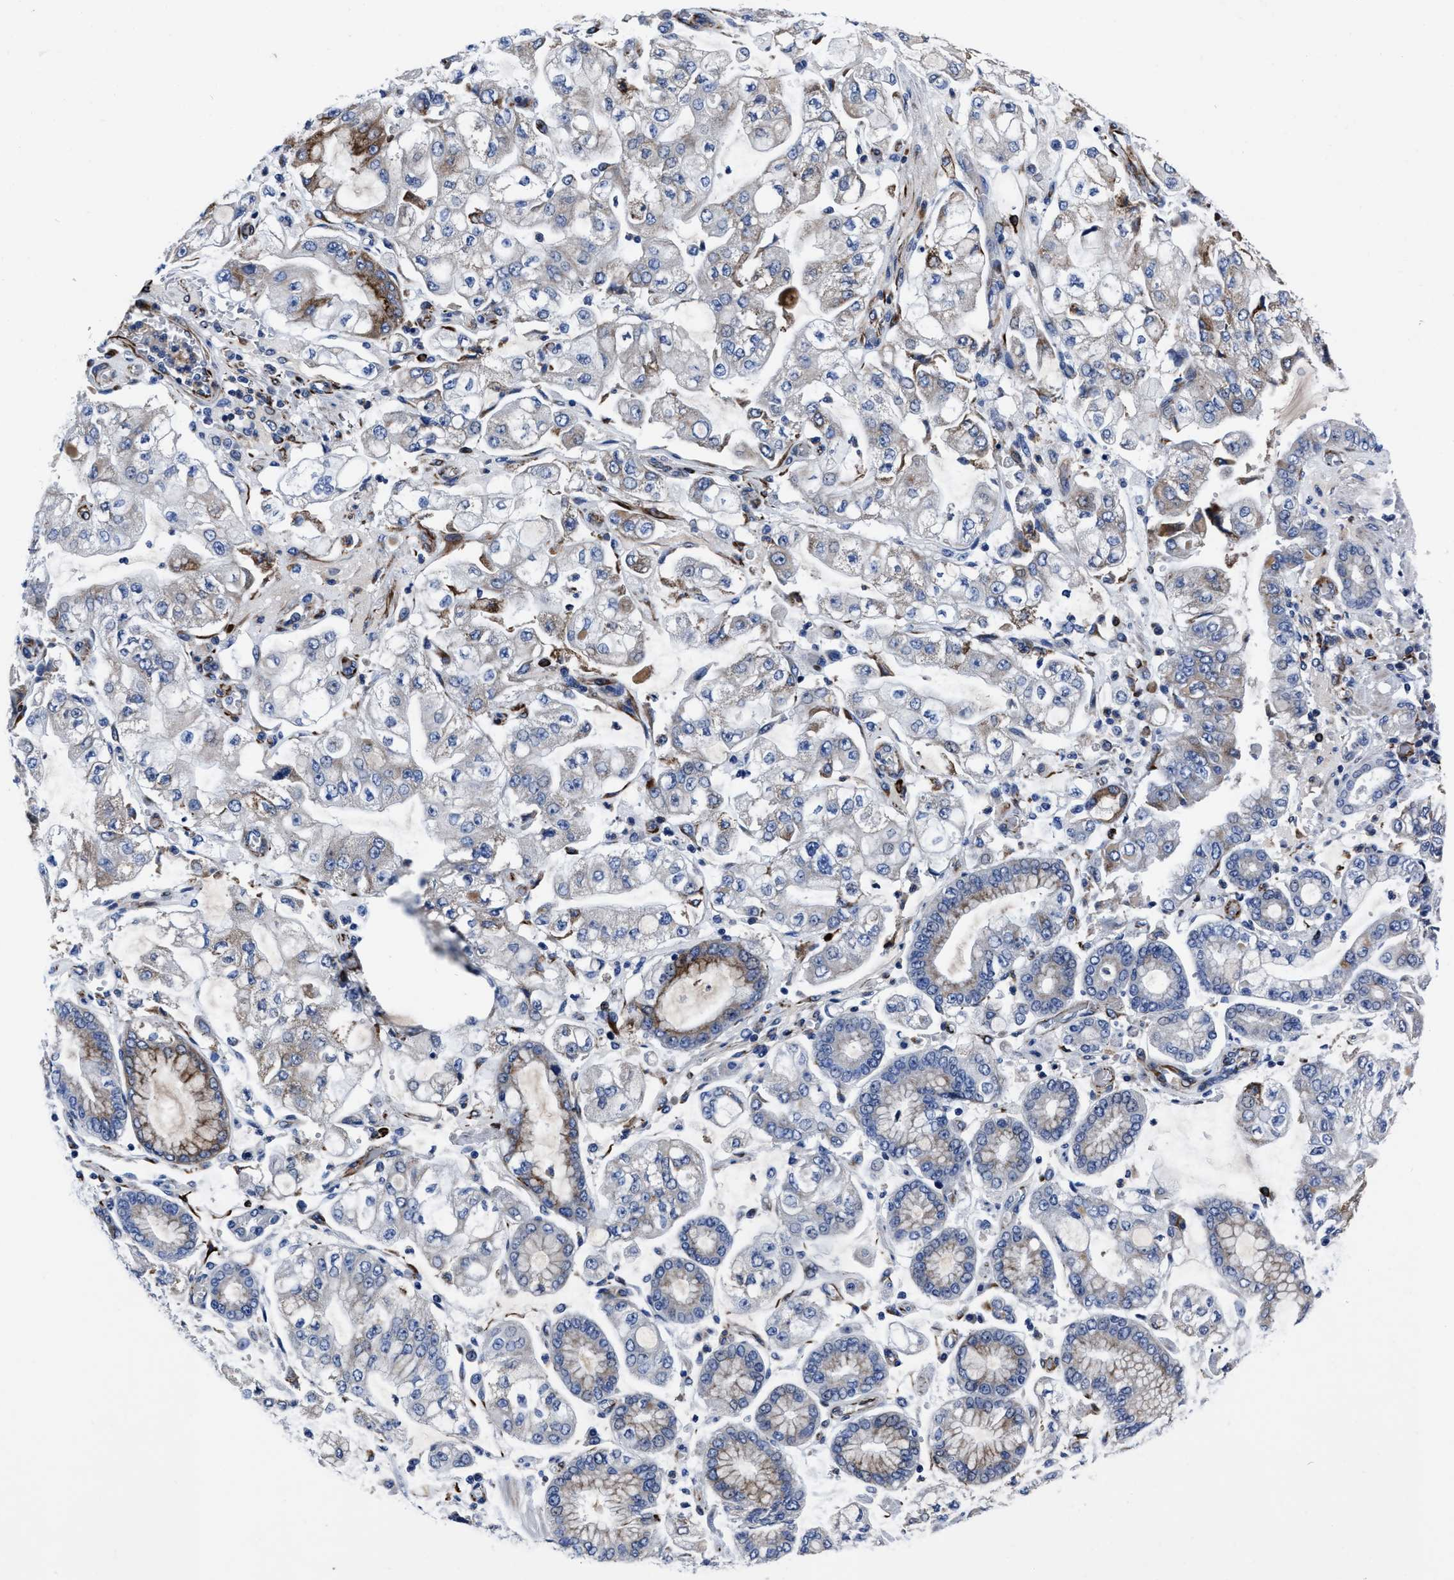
{"staining": {"intensity": "weak", "quantity": "<25%", "location": "cytoplasmic/membranous"}, "tissue": "stomach cancer", "cell_type": "Tumor cells", "image_type": "cancer", "snomed": [{"axis": "morphology", "description": "Adenocarcinoma, NOS"}, {"axis": "topography", "description": "Stomach"}], "caption": "Immunohistochemical staining of stomach cancer (adenocarcinoma) shows no significant expression in tumor cells.", "gene": "OR10G3", "patient": {"sex": "male", "age": 76}}